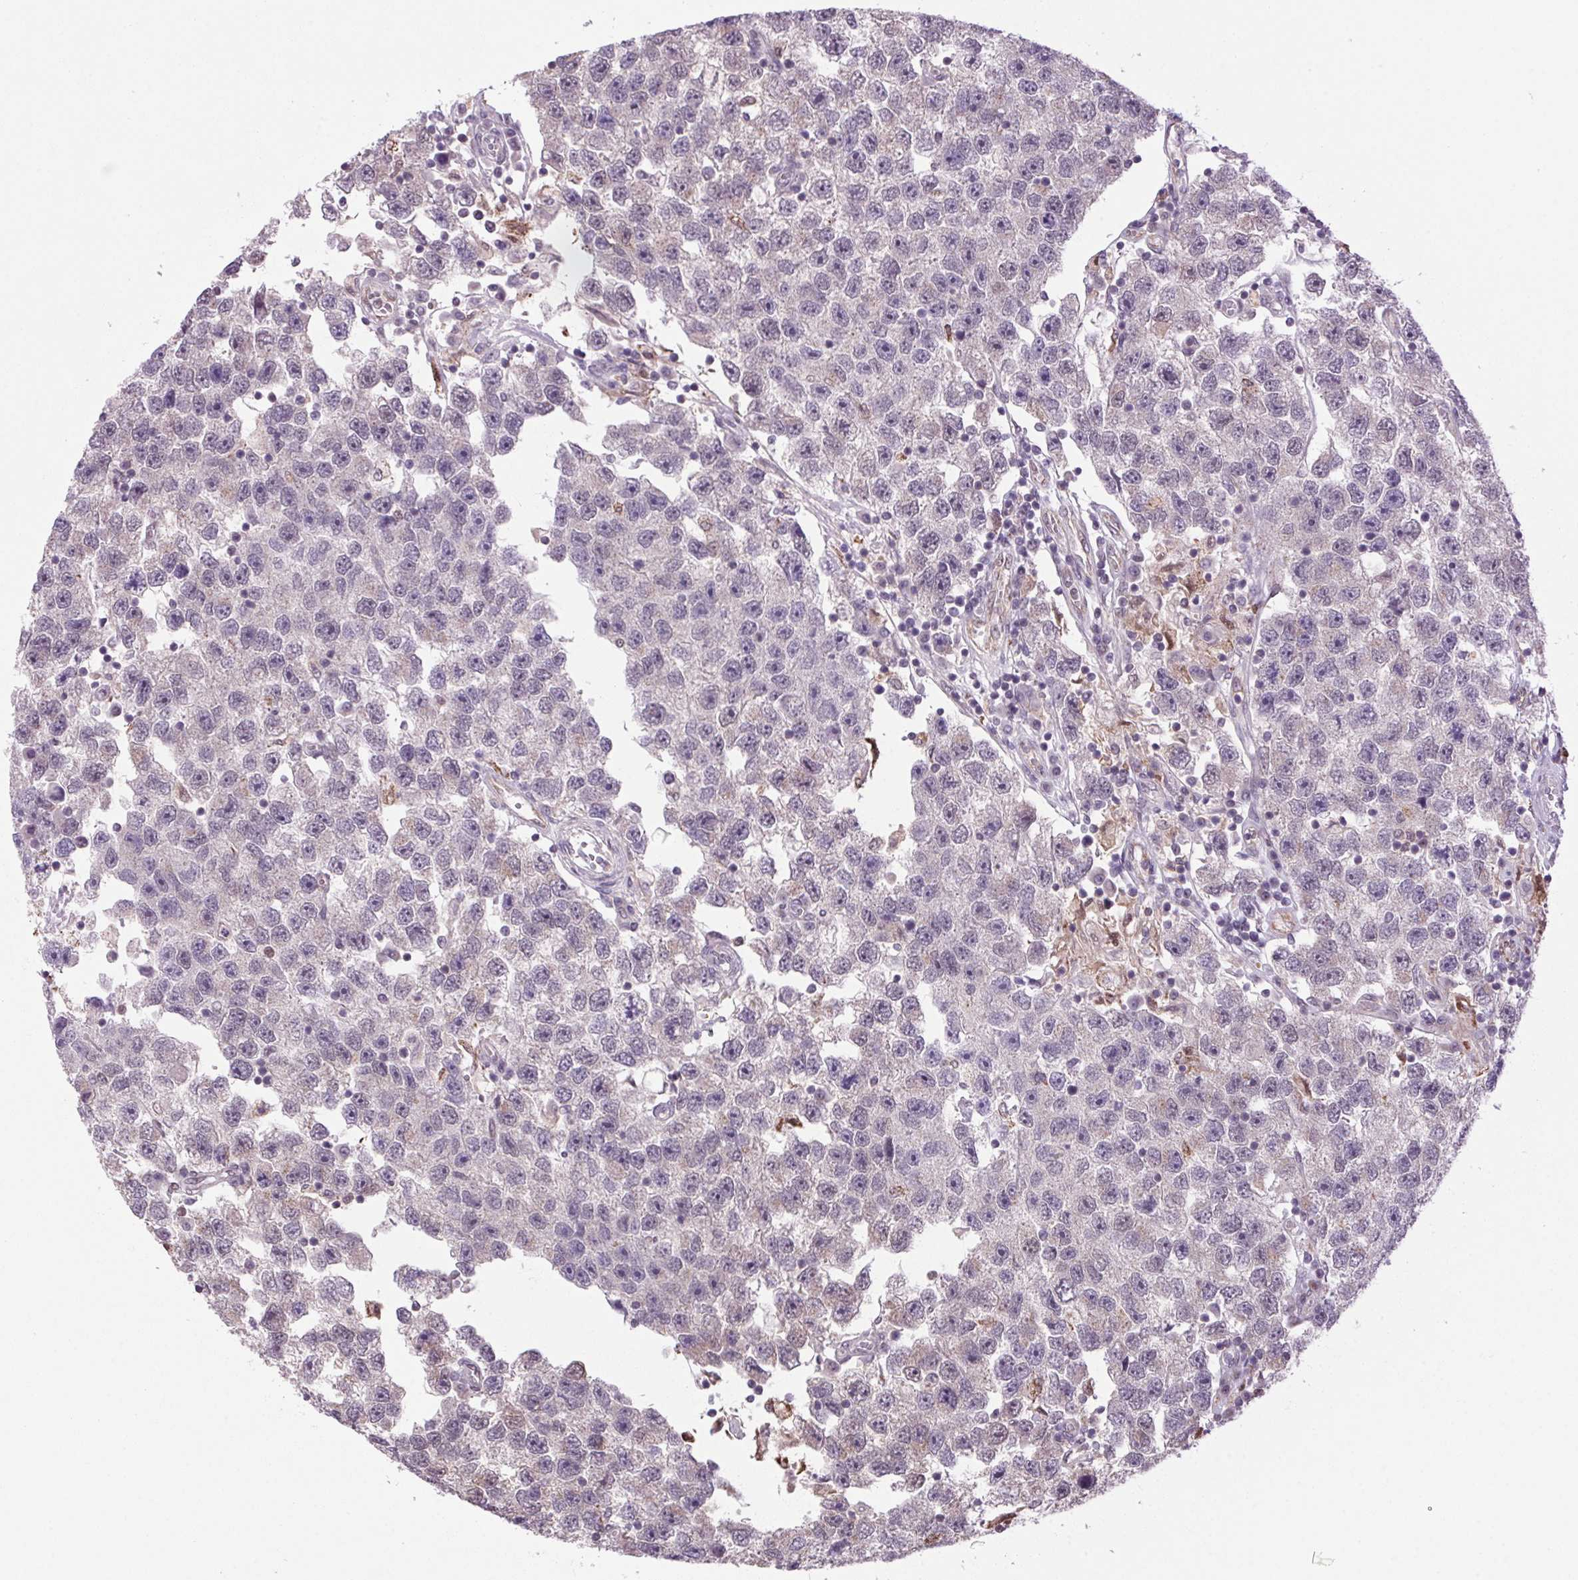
{"staining": {"intensity": "negative", "quantity": "none", "location": "none"}, "tissue": "testis cancer", "cell_type": "Tumor cells", "image_type": "cancer", "snomed": [{"axis": "morphology", "description": "Seminoma, NOS"}, {"axis": "topography", "description": "Testis"}], "caption": "A micrograph of testis cancer stained for a protein demonstrates no brown staining in tumor cells.", "gene": "AKR1E2", "patient": {"sex": "male", "age": 26}}